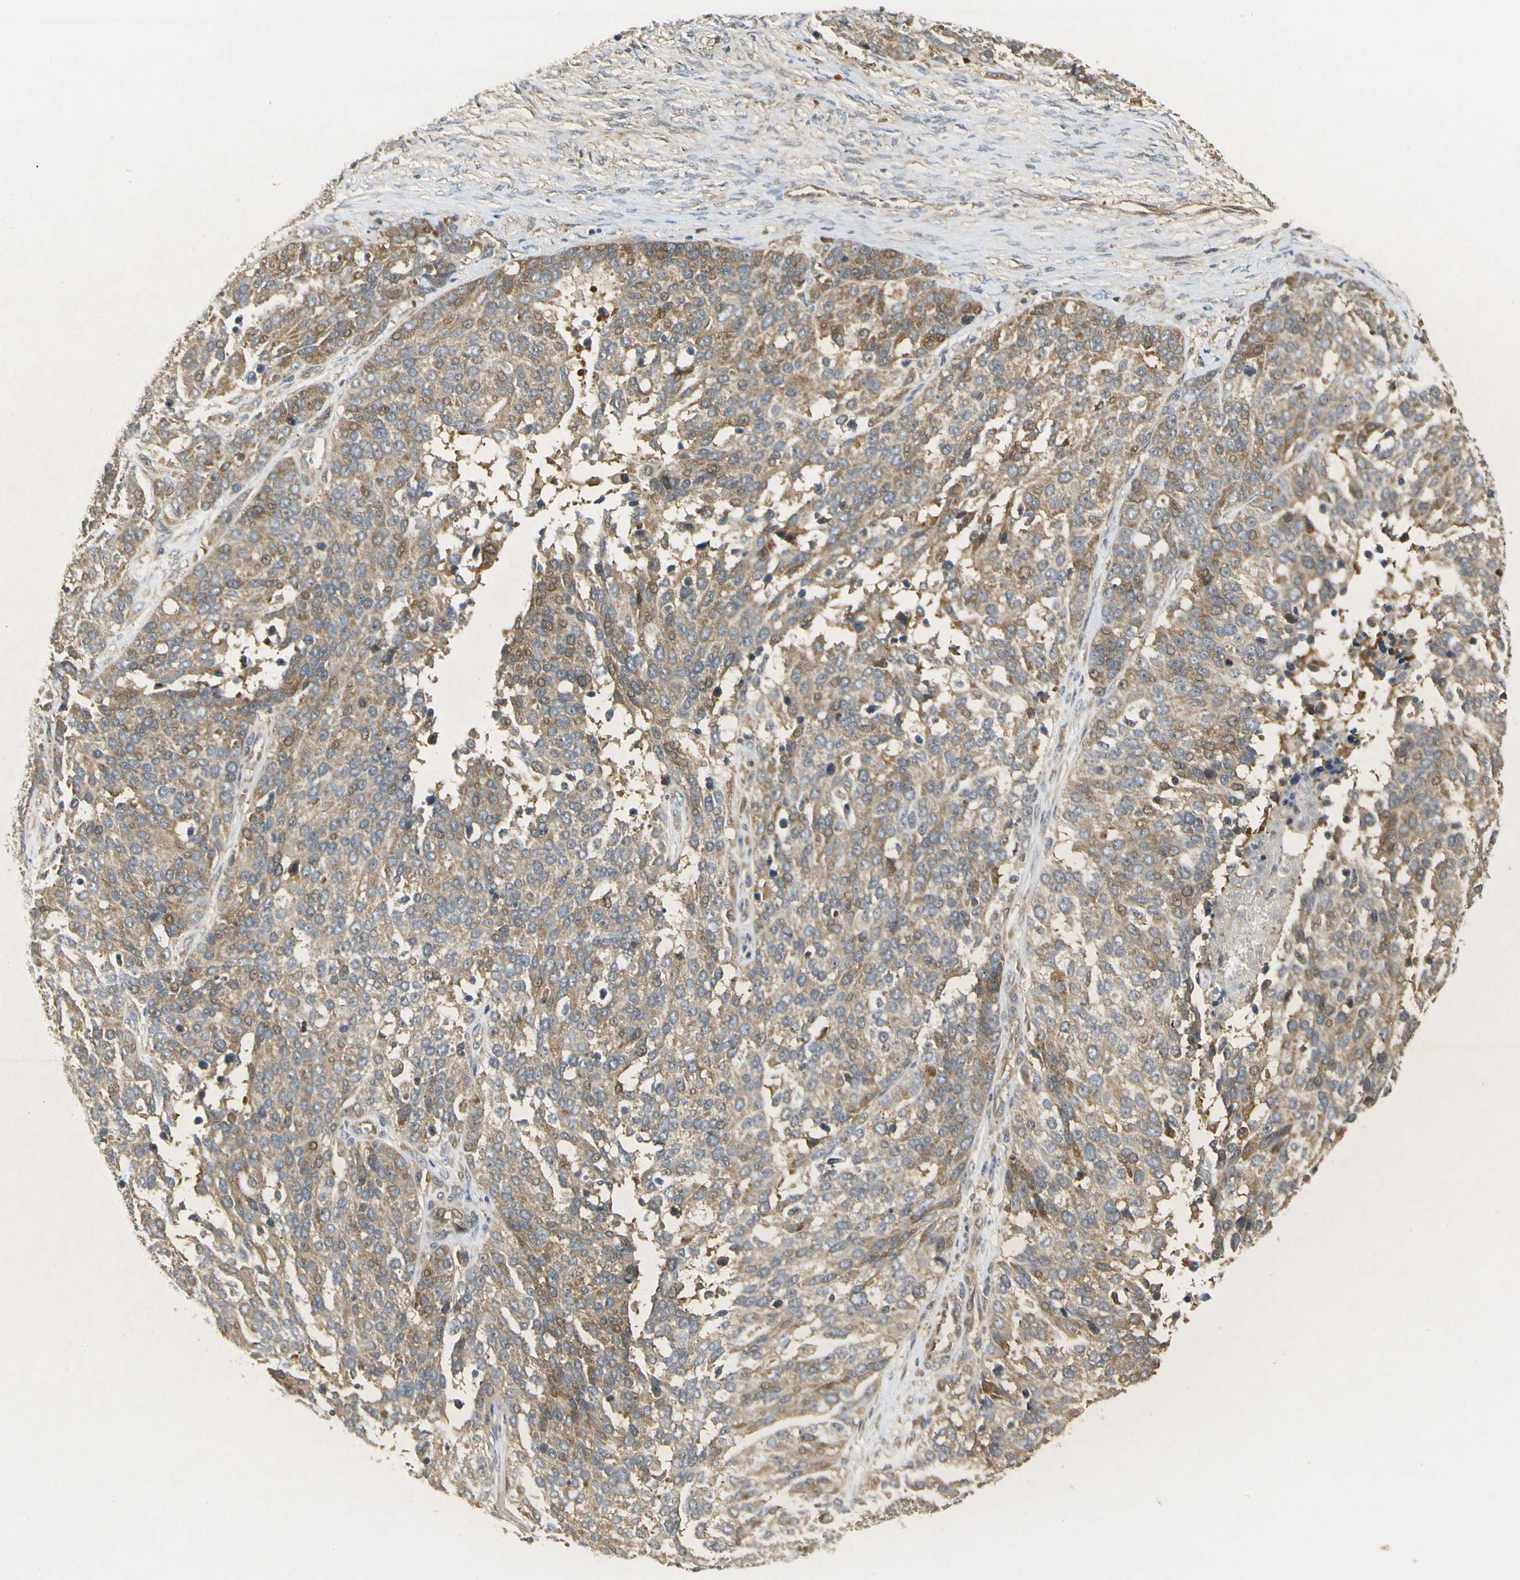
{"staining": {"intensity": "weak", "quantity": ">75%", "location": "cytoplasmic/membranous"}, "tissue": "ovarian cancer", "cell_type": "Tumor cells", "image_type": "cancer", "snomed": [{"axis": "morphology", "description": "Cystadenocarcinoma, serous, NOS"}, {"axis": "topography", "description": "Ovary"}], "caption": "Ovarian cancer stained for a protein (brown) reveals weak cytoplasmic/membranous positive expression in approximately >75% of tumor cells.", "gene": "EIF1AX", "patient": {"sex": "female", "age": 44}}